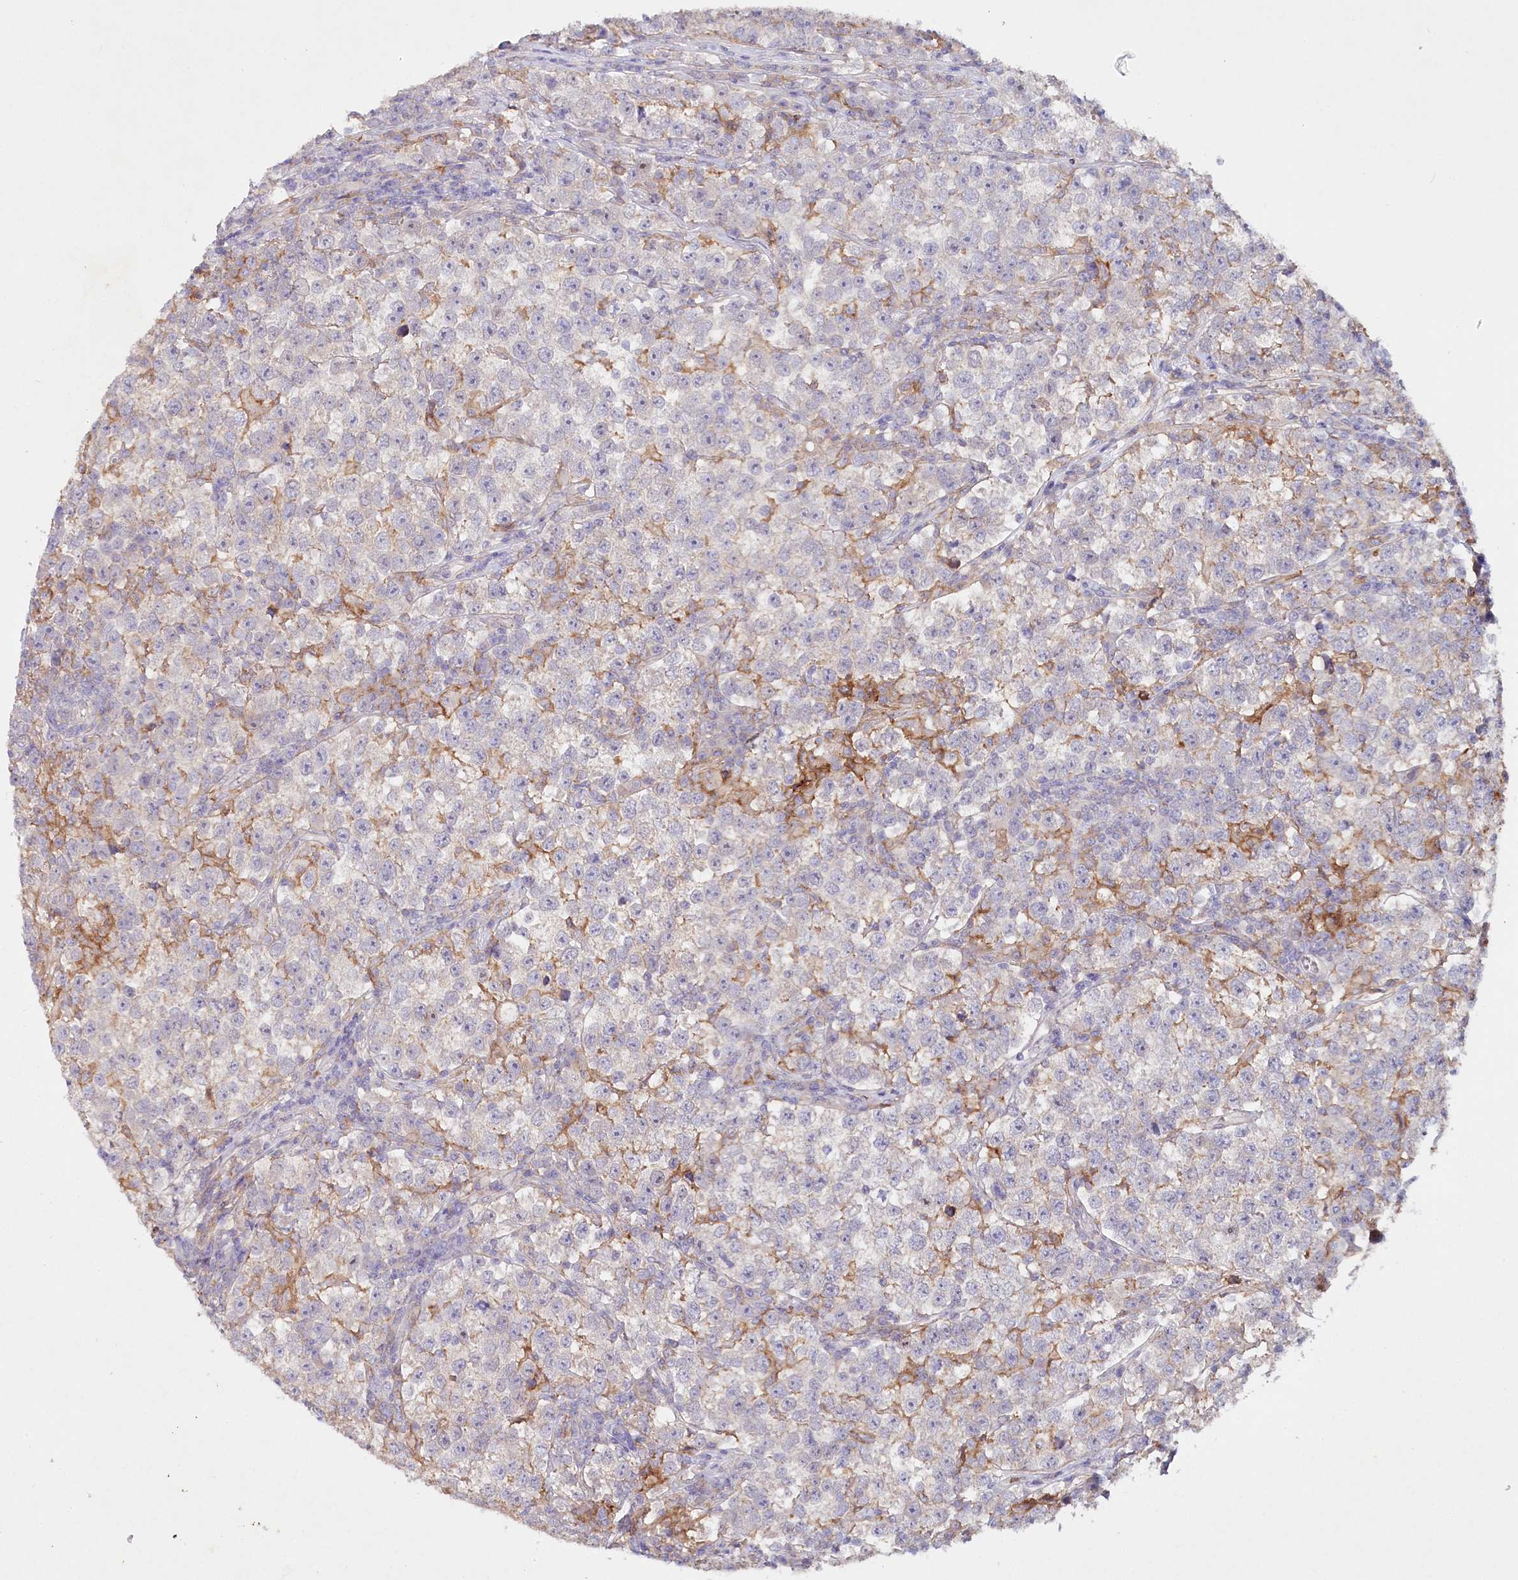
{"staining": {"intensity": "negative", "quantity": "none", "location": "none"}, "tissue": "testis cancer", "cell_type": "Tumor cells", "image_type": "cancer", "snomed": [{"axis": "morphology", "description": "Normal tissue, NOS"}, {"axis": "morphology", "description": "Seminoma, NOS"}, {"axis": "topography", "description": "Testis"}], "caption": "High magnification brightfield microscopy of testis seminoma stained with DAB (brown) and counterstained with hematoxylin (blue): tumor cells show no significant expression.", "gene": "ALDH3B1", "patient": {"sex": "male", "age": 43}}